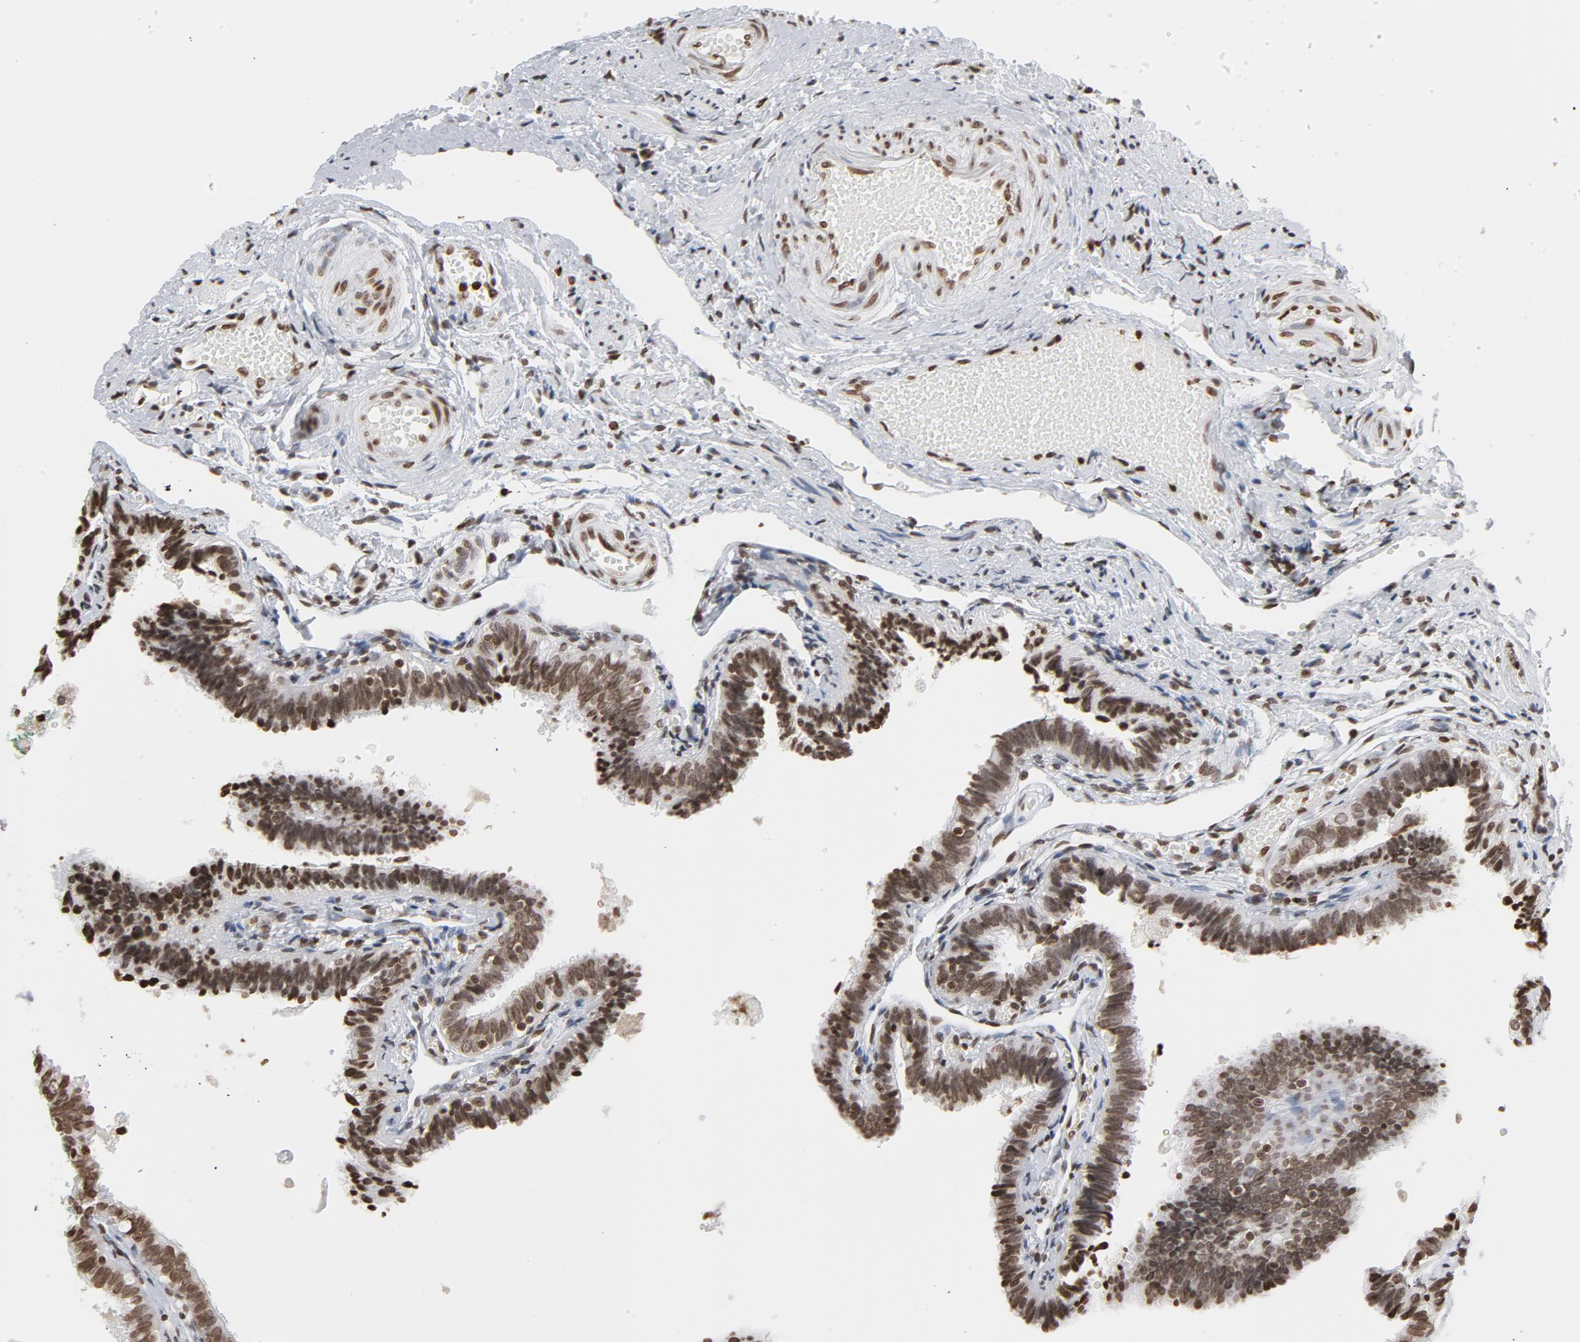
{"staining": {"intensity": "strong", "quantity": ">75%", "location": "nuclear"}, "tissue": "fallopian tube", "cell_type": "Glandular cells", "image_type": "normal", "snomed": [{"axis": "morphology", "description": "Normal tissue, NOS"}, {"axis": "topography", "description": "Fallopian tube"}], "caption": "Brown immunohistochemical staining in unremarkable human fallopian tube demonstrates strong nuclear staining in about >75% of glandular cells.", "gene": "H2AC12", "patient": {"sex": "female", "age": 46}}